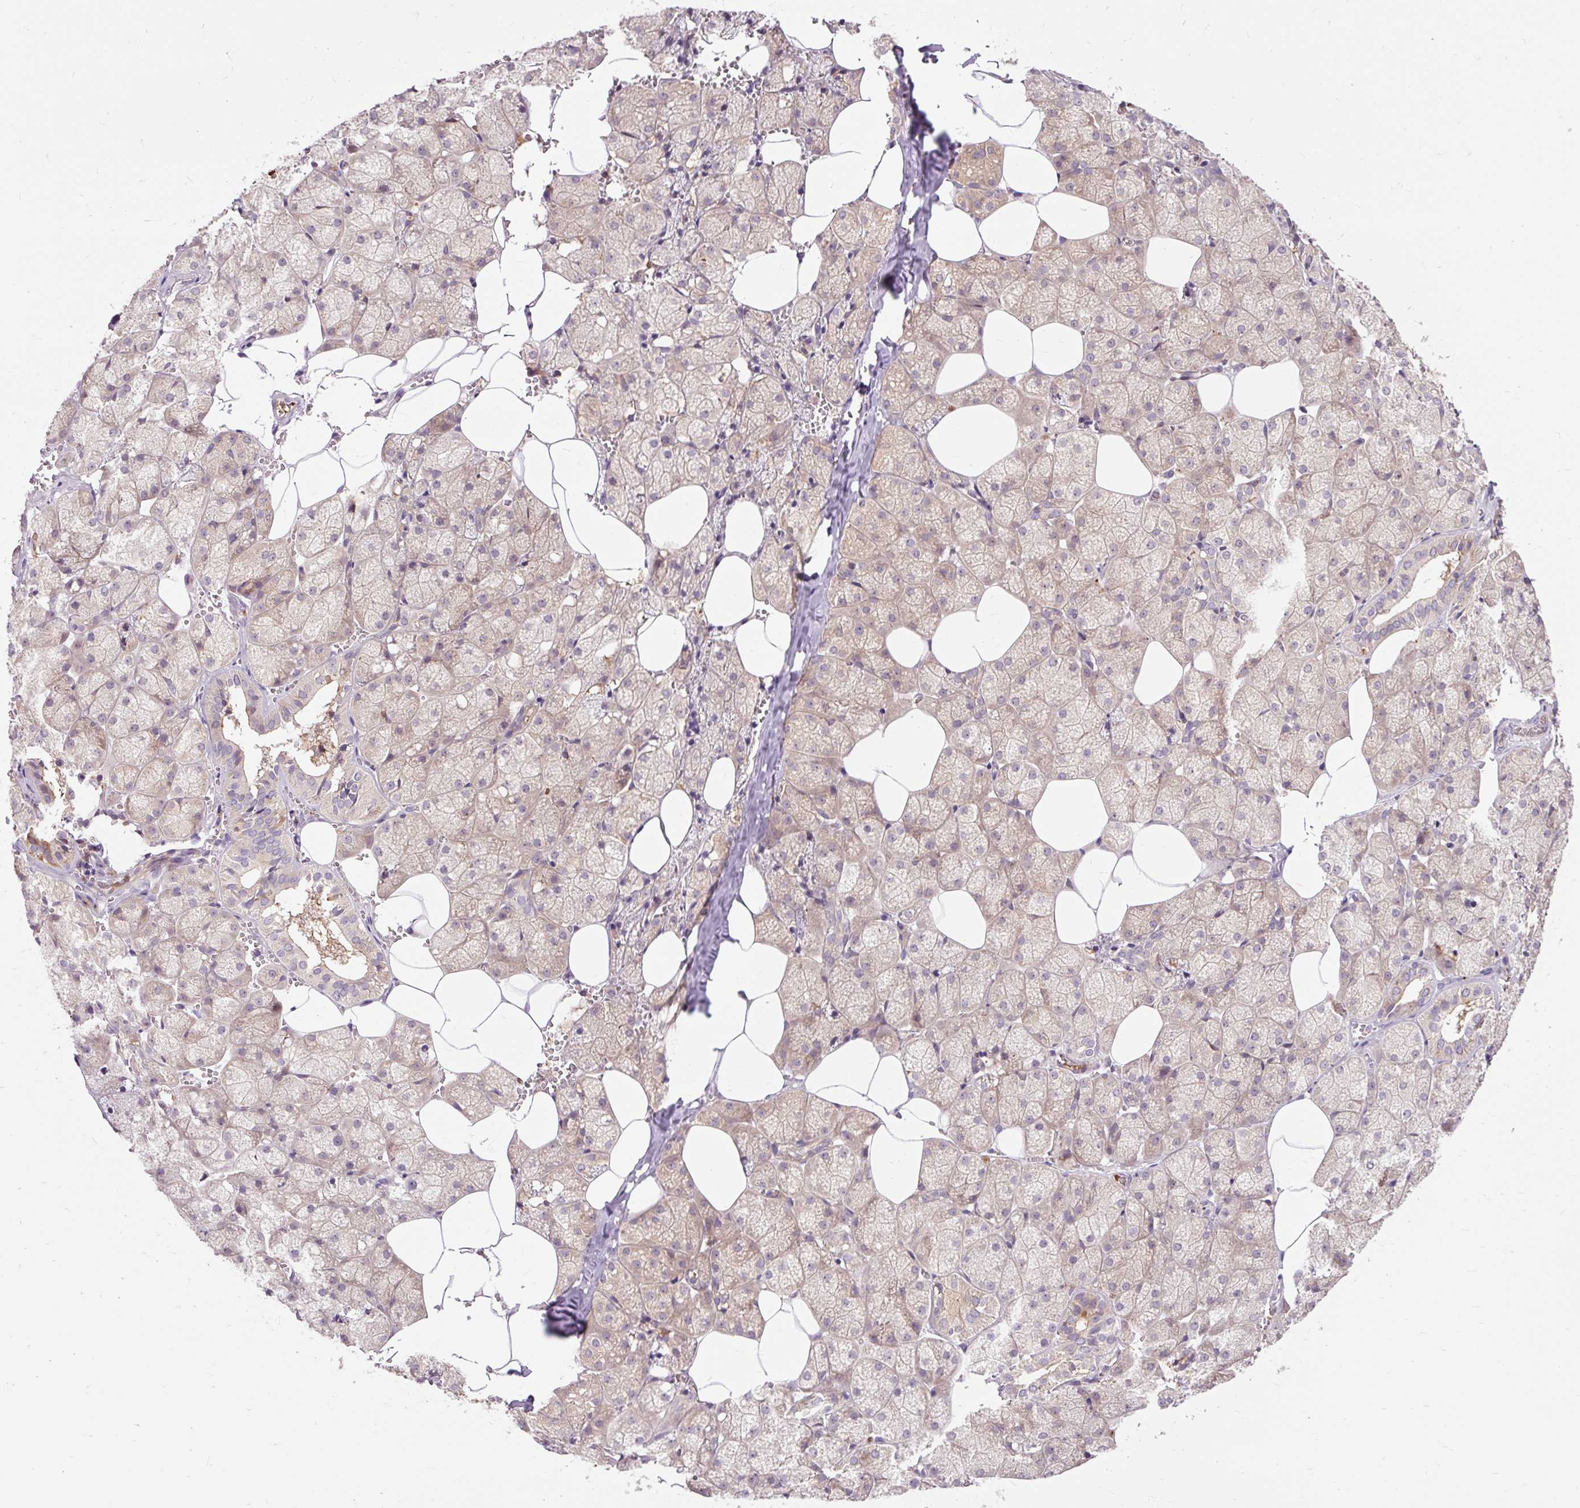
{"staining": {"intensity": "moderate", "quantity": "<25%", "location": "cytoplasmic/membranous"}, "tissue": "salivary gland", "cell_type": "Glandular cells", "image_type": "normal", "snomed": [{"axis": "morphology", "description": "Normal tissue, NOS"}, {"axis": "topography", "description": "Salivary gland"}, {"axis": "topography", "description": "Peripheral nerve tissue"}], "caption": "Brown immunohistochemical staining in normal salivary gland displays moderate cytoplasmic/membranous staining in approximately <25% of glandular cells.", "gene": "CEBPZ", "patient": {"sex": "male", "age": 38}}